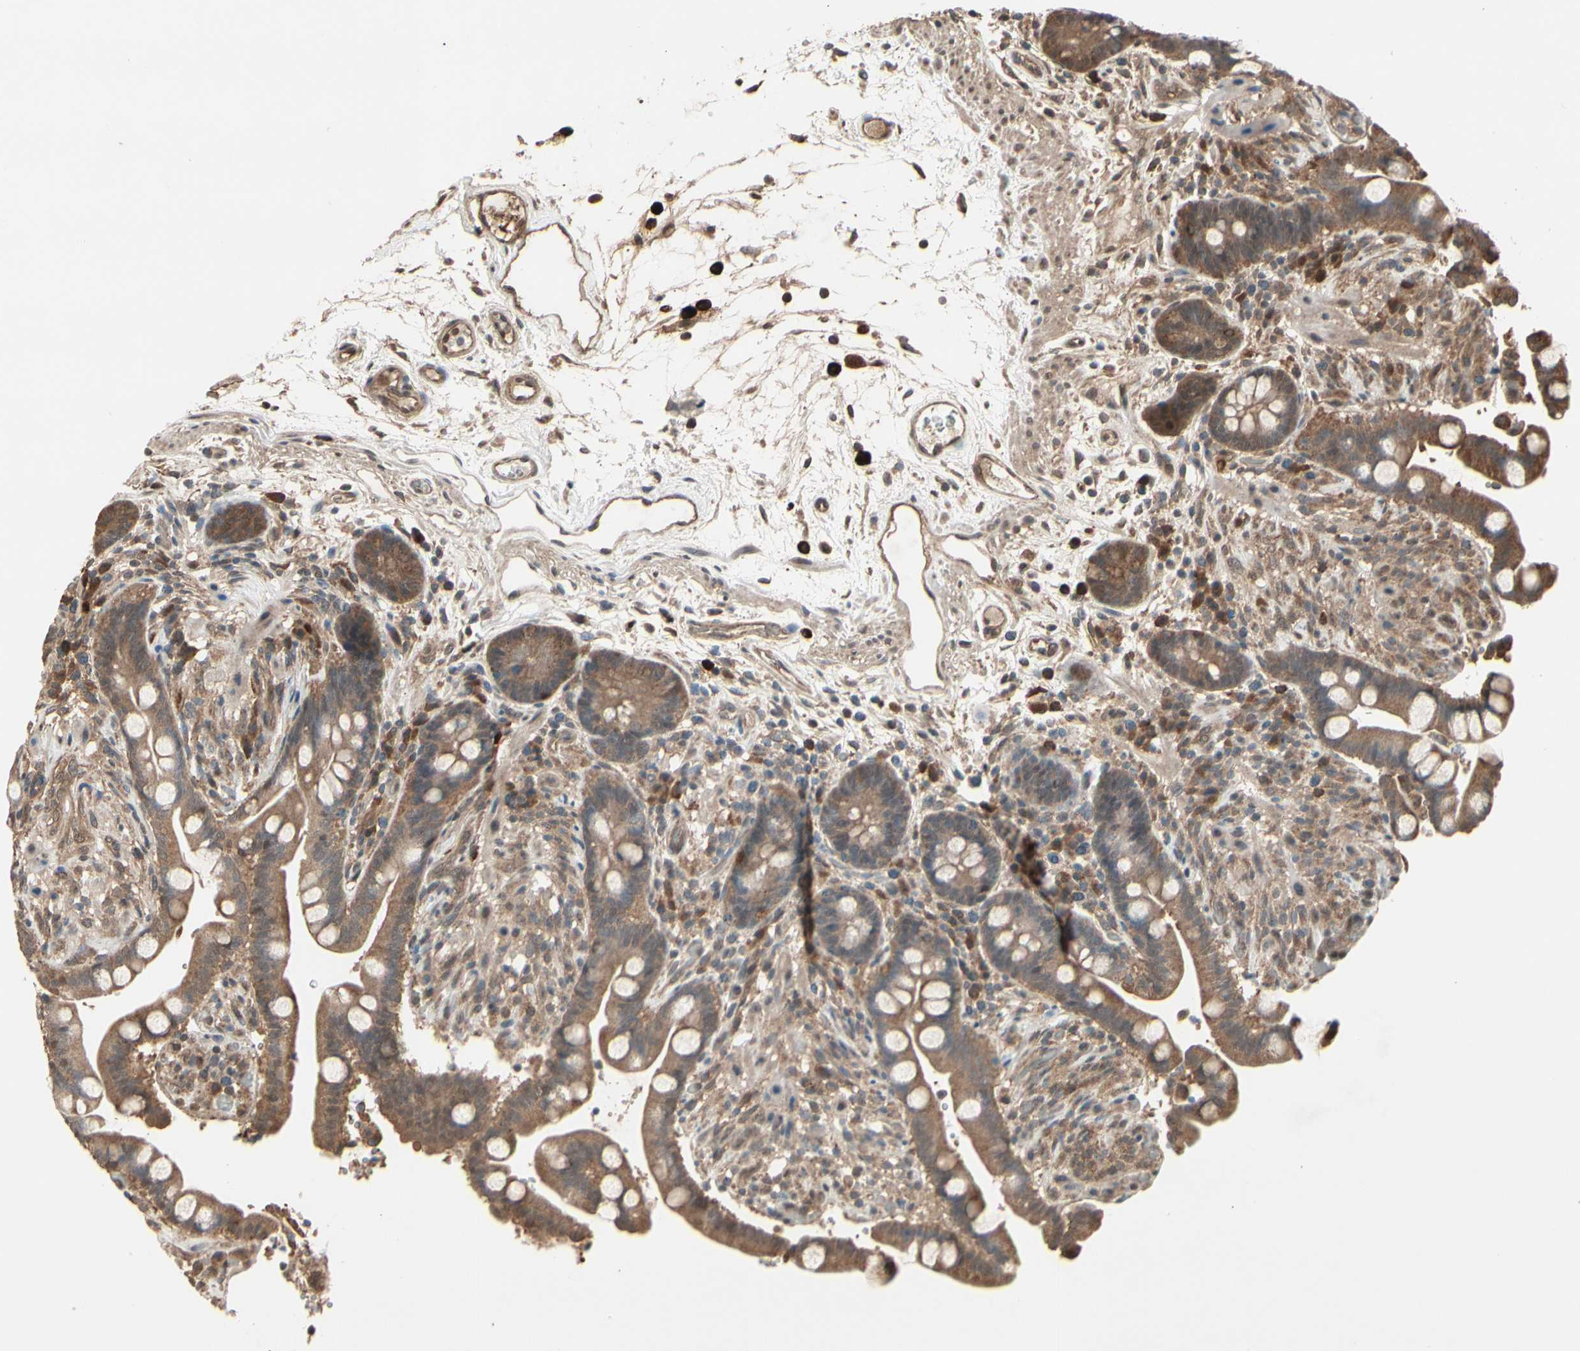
{"staining": {"intensity": "moderate", "quantity": ">75%", "location": "cytoplasmic/membranous"}, "tissue": "colon", "cell_type": "Endothelial cells", "image_type": "normal", "snomed": [{"axis": "morphology", "description": "Normal tissue, NOS"}, {"axis": "topography", "description": "Colon"}], "caption": "A medium amount of moderate cytoplasmic/membranous expression is appreciated in about >75% of endothelial cells in normal colon.", "gene": "PNPLA7", "patient": {"sex": "male", "age": 73}}